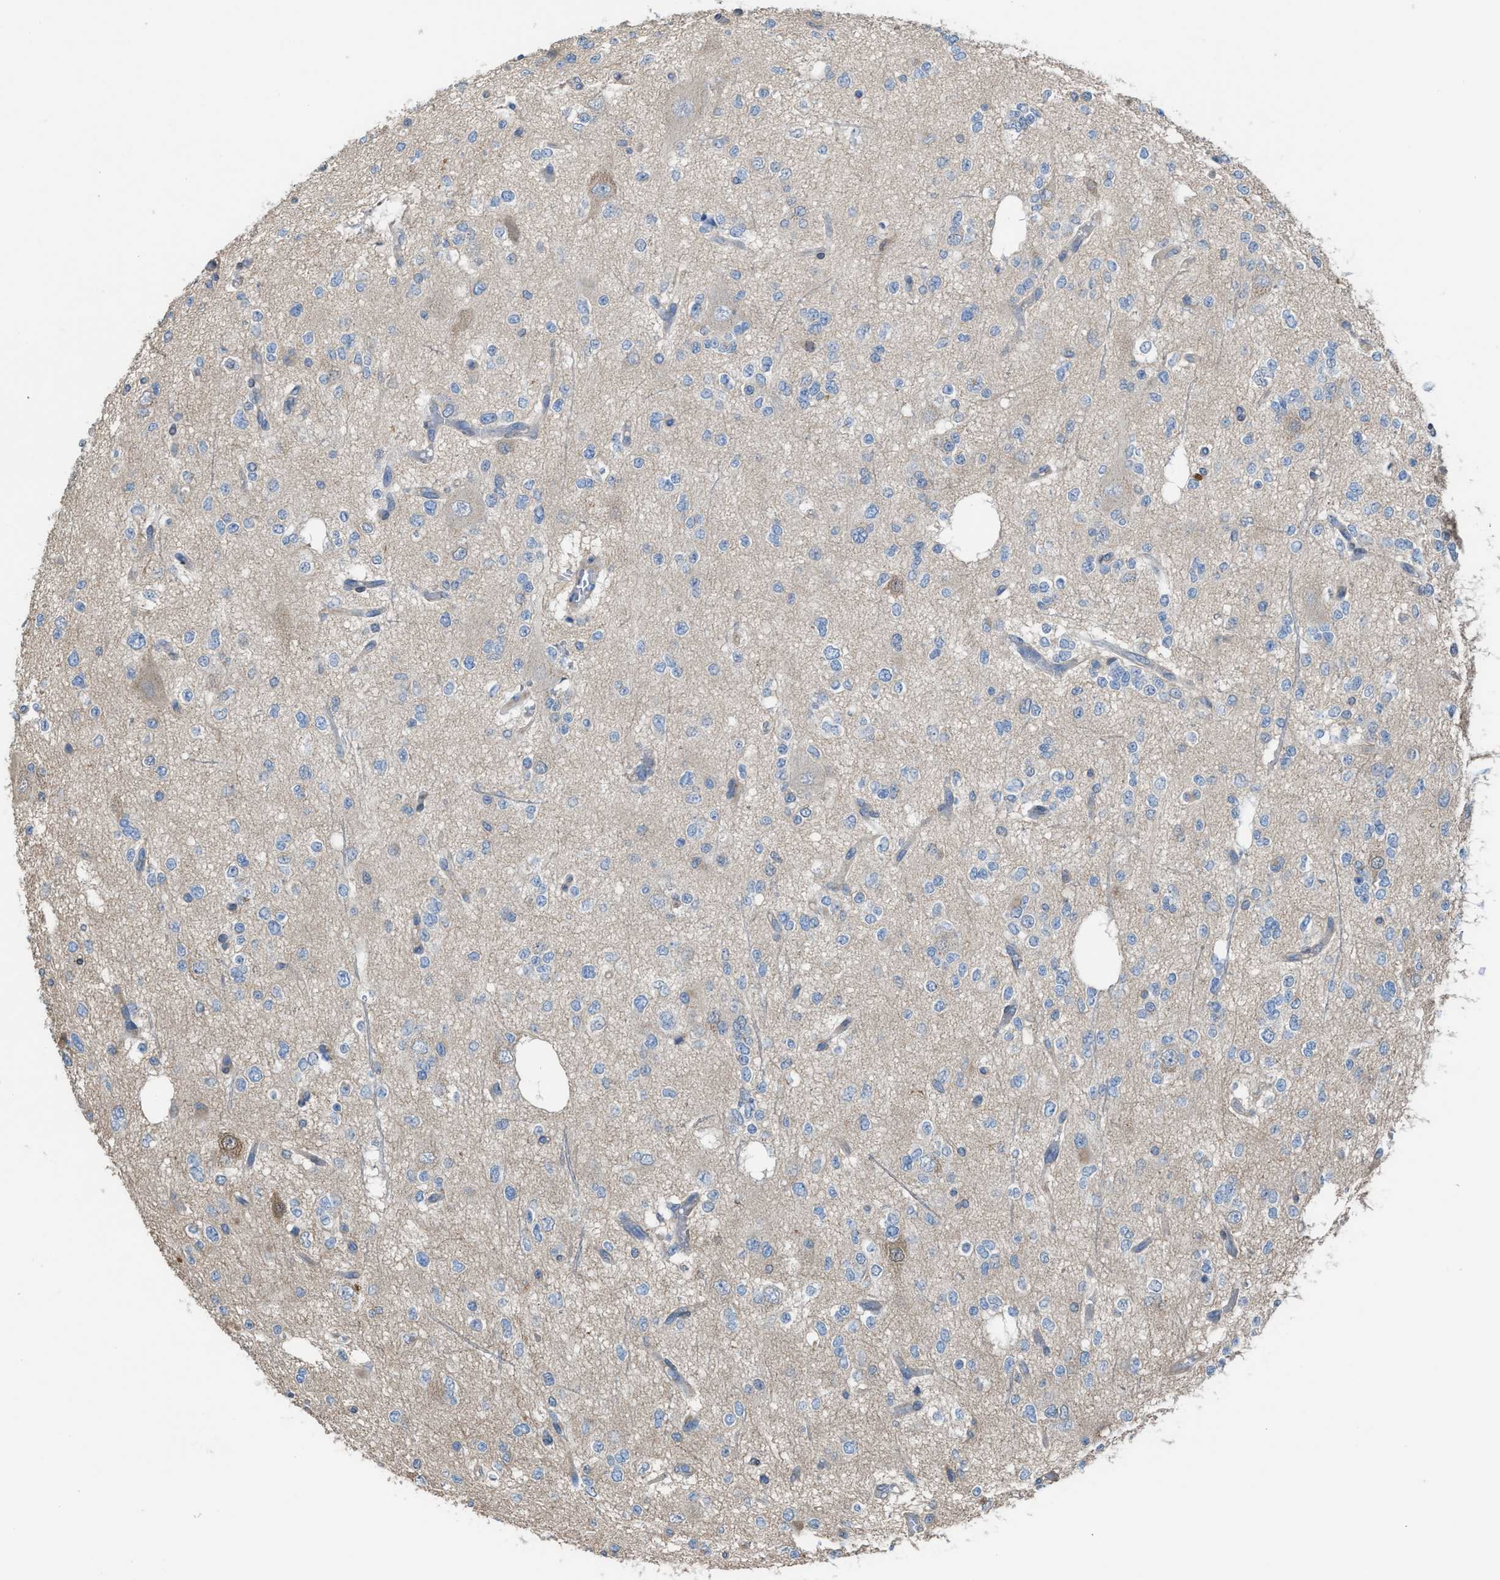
{"staining": {"intensity": "weak", "quantity": "<25%", "location": "cytoplasmic/membranous"}, "tissue": "glioma", "cell_type": "Tumor cells", "image_type": "cancer", "snomed": [{"axis": "morphology", "description": "Glioma, malignant, Low grade"}, {"axis": "topography", "description": "Brain"}], "caption": "A high-resolution photomicrograph shows immunohistochemistry (IHC) staining of malignant low-grade glioma, which shows no significant staining in tumor cells.", "gene": "NQO2", "patient": {"sex": "male", "age": 38}}